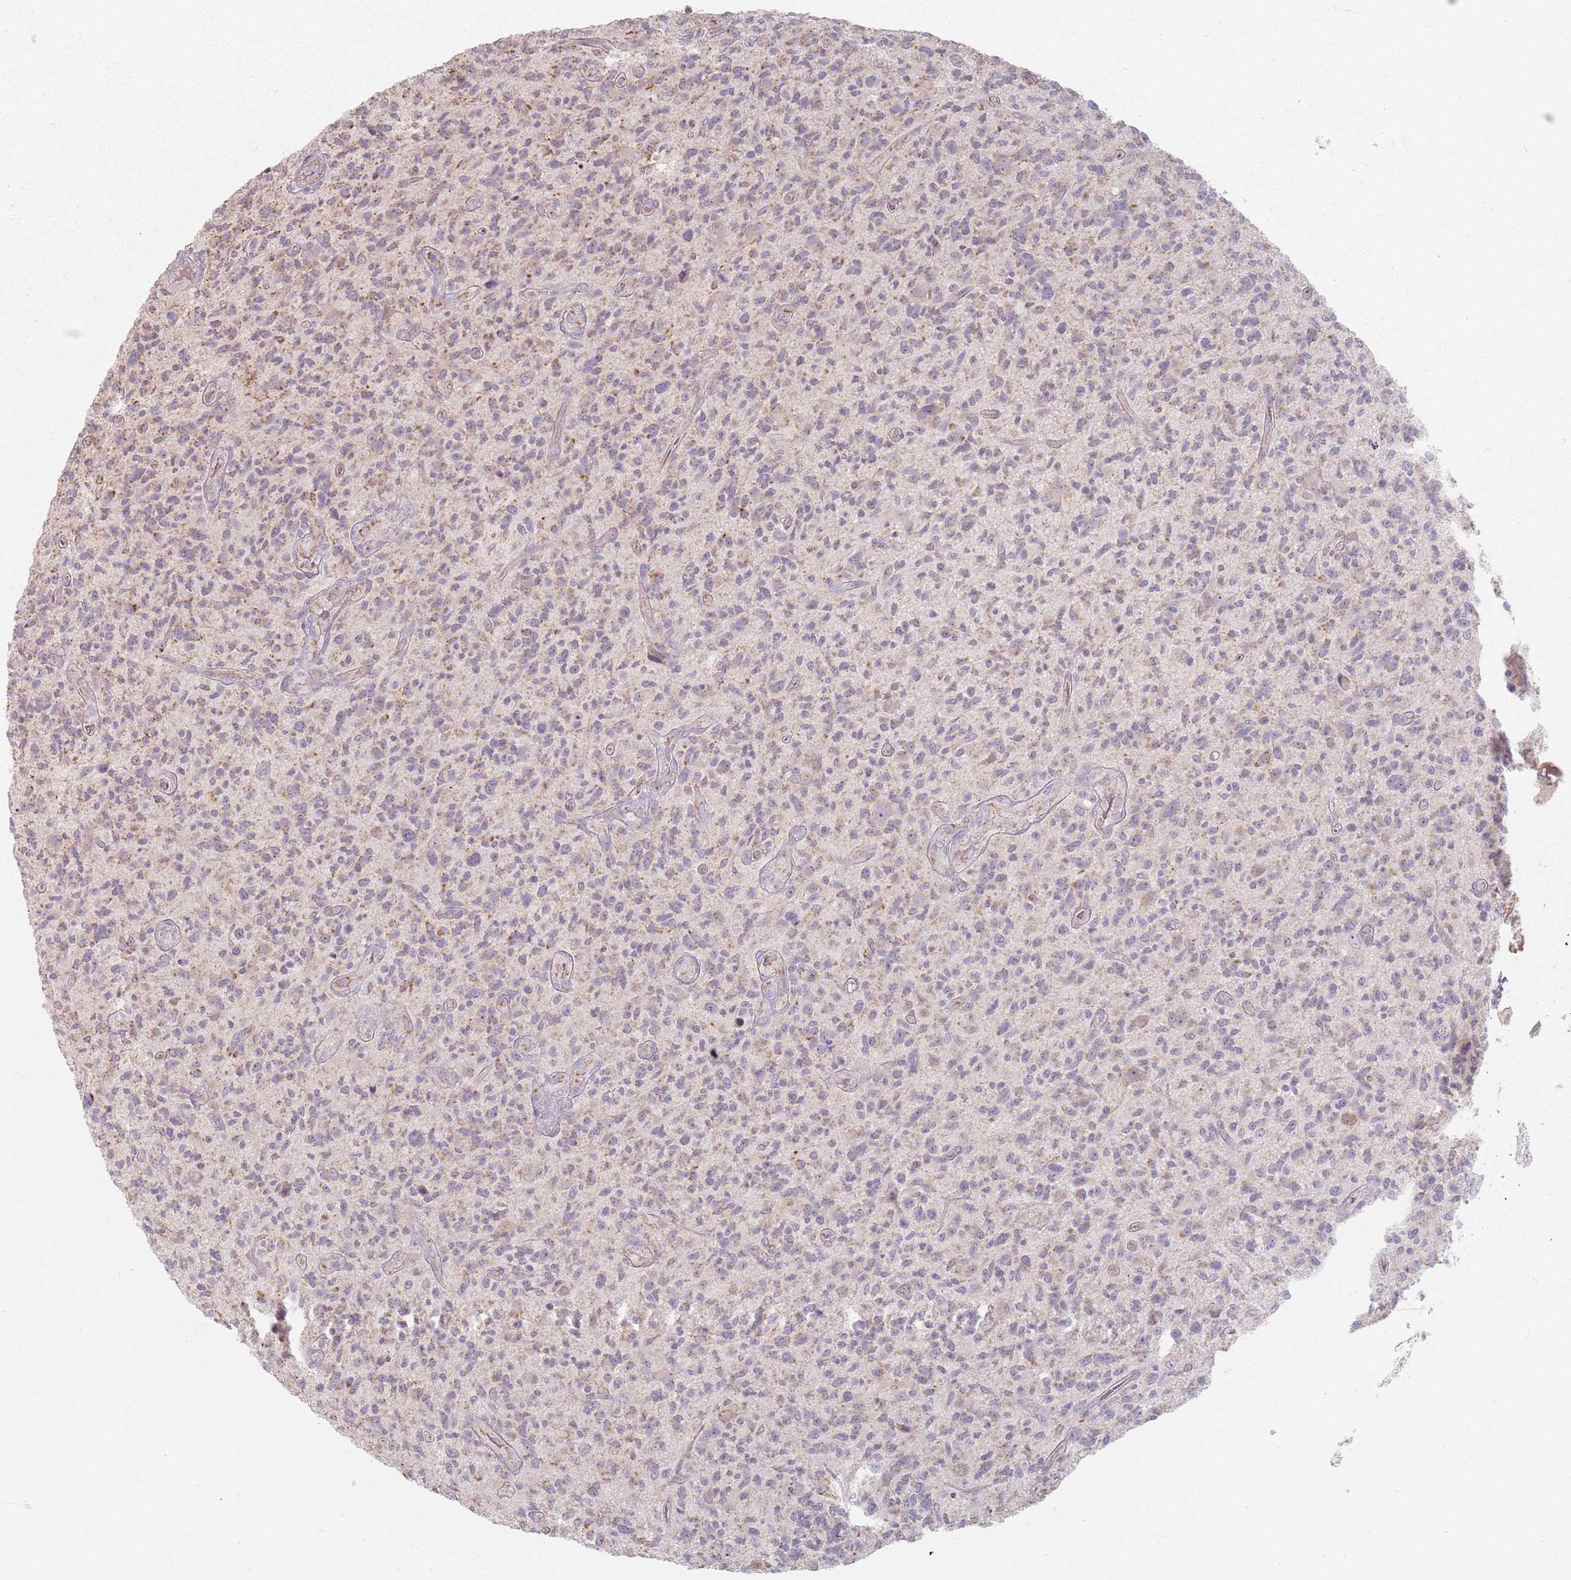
{"staining": {"intensity": "moderate", "quantity": "<25%", "location": "cytoplasmic/membranous"}, "tissue": "glioma", "cell_type": "Tumor cells", "image_type": "cancer", "snomed": [{"axis": "morphology", "description": "Glioma, malignant, High grade"}, {"axis": "topography", "description": "Brain"}], "caption": "Immunohistochemistry histopathology image of neoplastic tissue: glioma stained using immunohistochemistry (IHC) displays low levels of moderate protein expression localized specifically in the cytoplasmic/membranous of tumor cells, appearing as a cytoplasmic/membranous brown color.", "gene": "PKD2L2", "patient": {"sex": "male", "age": 47}}